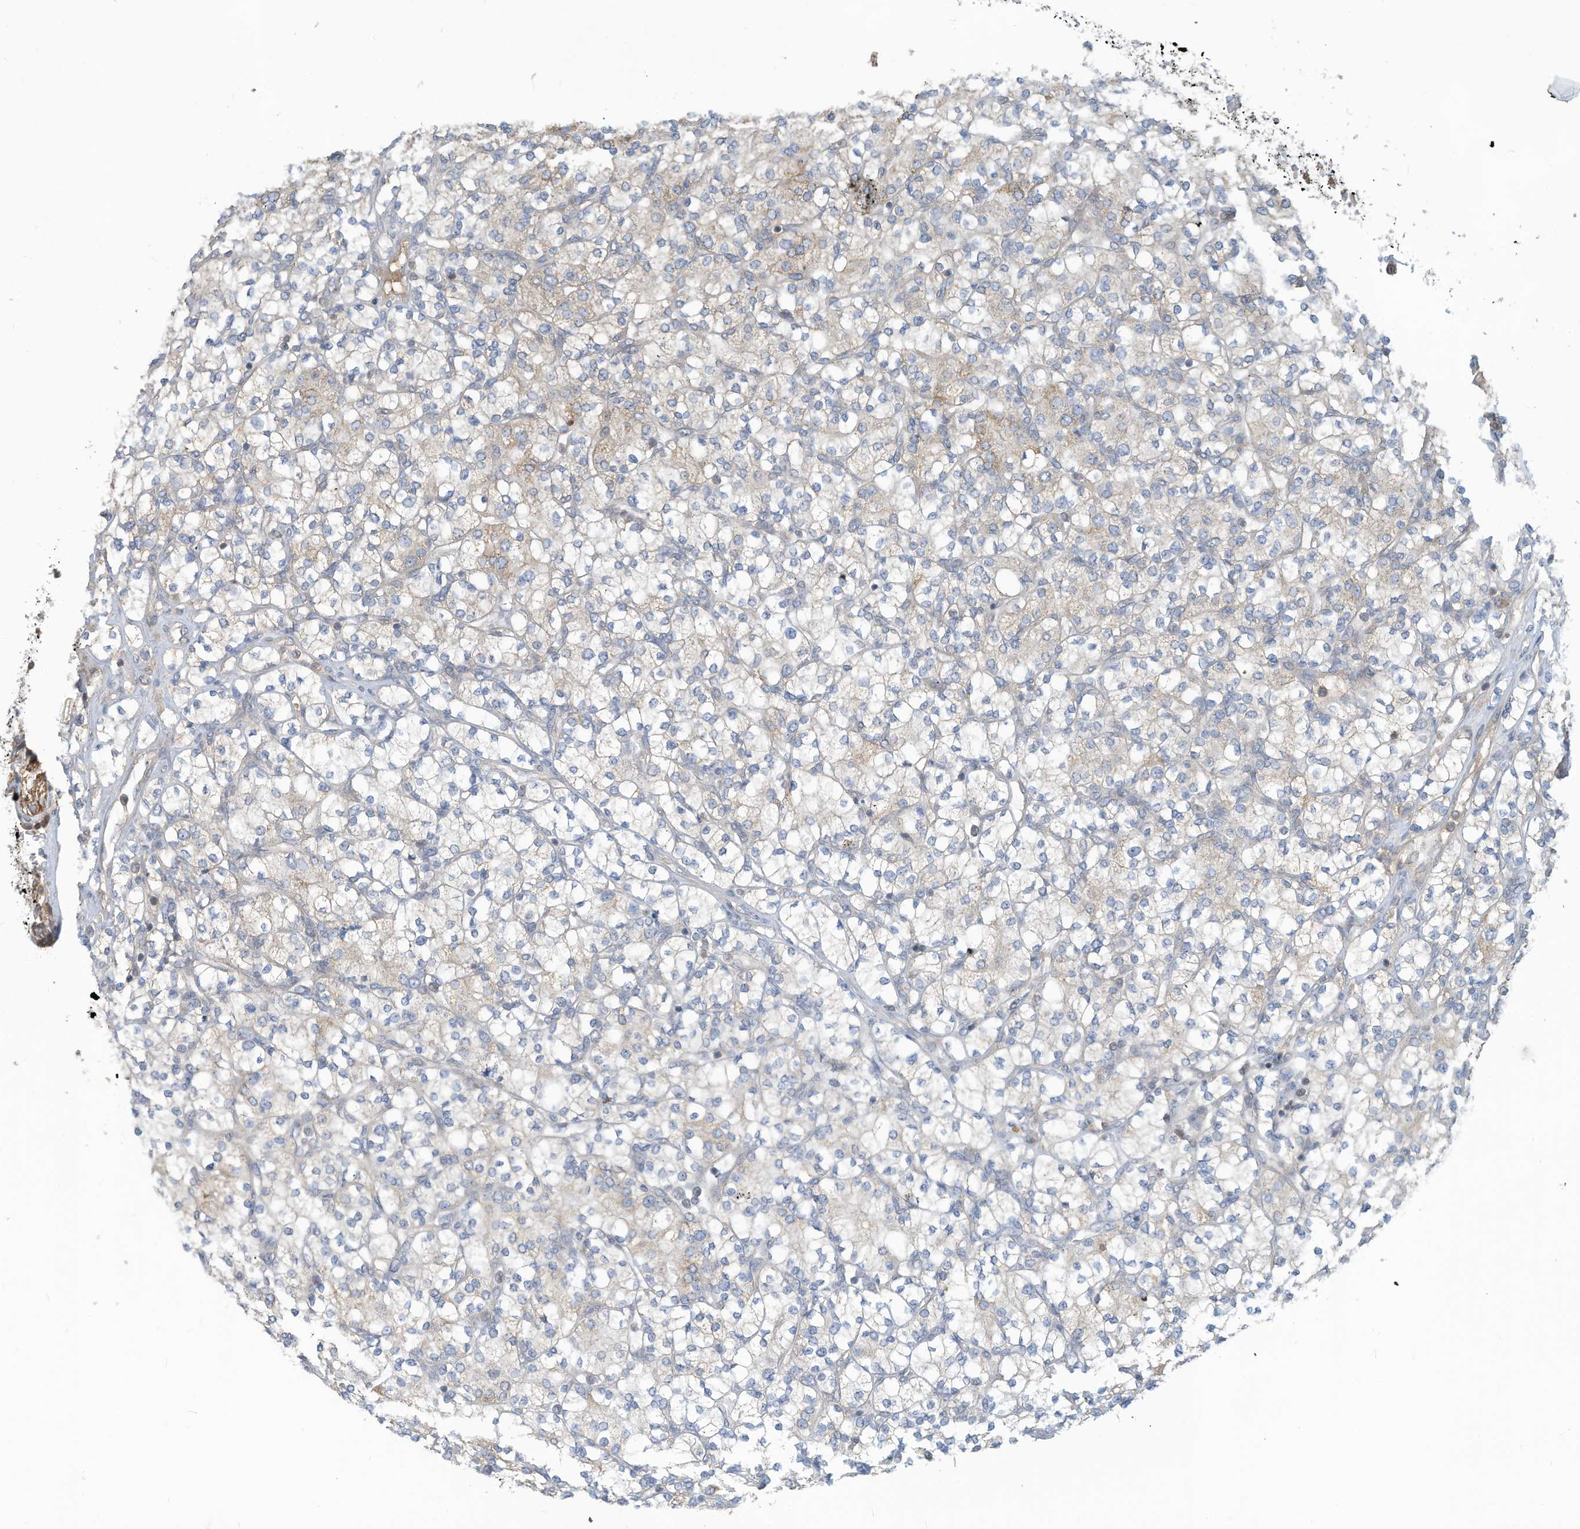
{"staining": {"intensity": "moderate", "quantity": "25%-75%", "location": "cytoplasmic/membranous"}, "tissue": "renal cancer", "cell_type": "Tumor cells", "image_type": "cancer", "snomed": [{"axis": "morphology", "description": "Adenocarcinoma, NOS"}, {"axis": "topography", "description": "Kidney"}], "caption": "A histopathology image showing moderate cytoplasmic/membranous positivity in about 25%-75% of tumor cells in renal cancer (adenocarcinoma), as visualized by brown immunohistochemical staining.", "gene": "SCGB1D2", "patient": {"sex": "male", "age": 77}}